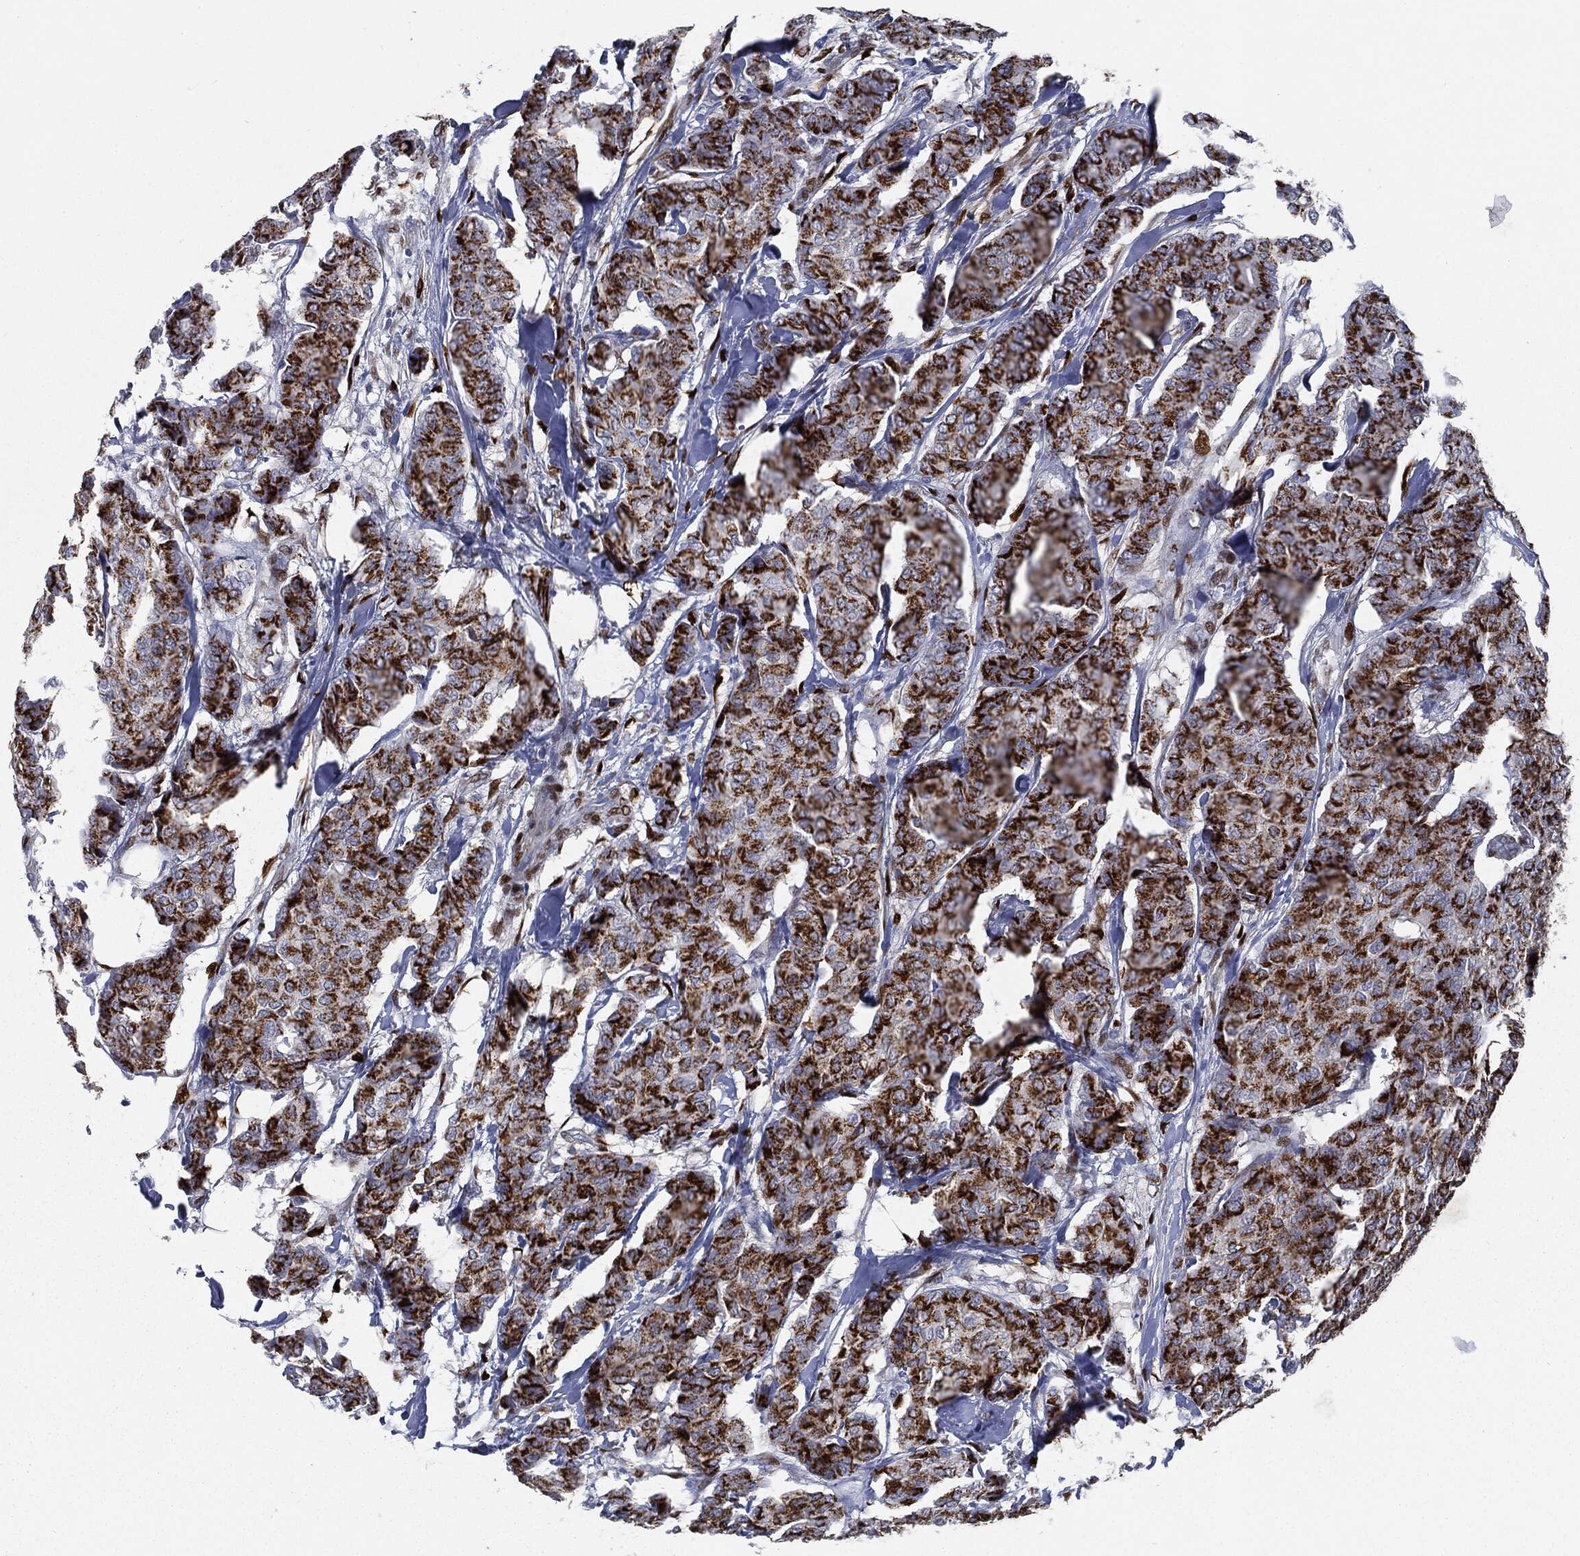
{"staining": {"intensity": "strong", "quantity": ">75%", "location": "cytoplasmic/membranous"}, "tissue": "breast cancer", "cell_type": "Tumor cells", "image_type": "cancer", "snomed": [{"axis": "morphology", "description": "Duct carcinoma"}, {"axis": "topography", "description": "Breast"}], "caption": "An image of human breast invasive ductal carcinoma stained for a protein displays strong cytoplasmic/membranous brown staining in tumor cells. (DAB IHC with brightfield microscopy, high magnification).", "gene": "CASD1", "patient": {"sex": "female", "age": 75}}